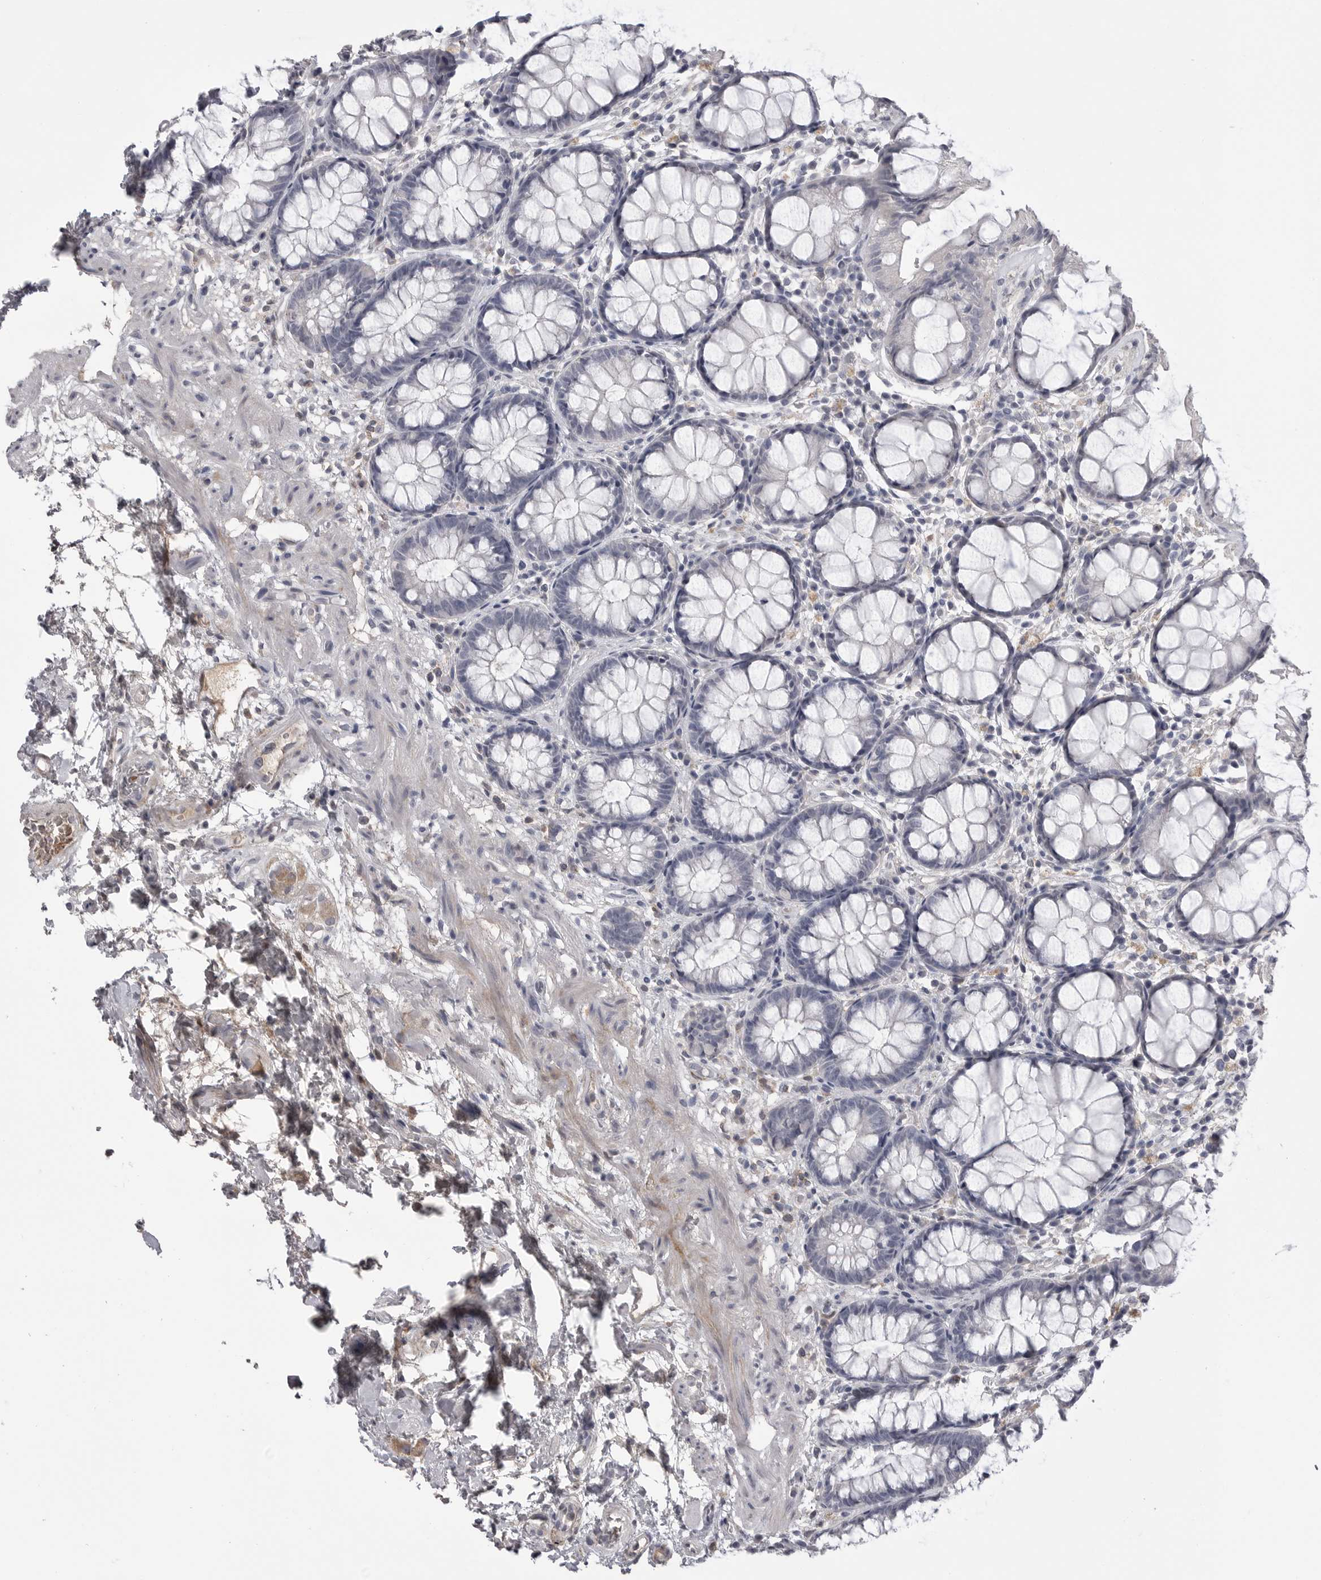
{"staining": {"intensity": "negative", "quantity": "none", "location": "none"}, "tissue": "rectum", "cell_type": "Glandular cells", "image_type": "normal", "snomed": [{"axis": "morphology", "description": "Normal tissue, NOS"}, {"axis": "topography", "description": "Rectum"}], "caption": "IHC of unremarkable rectum displays no positivity in glandular cells. Brightfield microscopy of immunohistochemistry stained with DAB (3,3'-diaminobenzidine) (brown) and hematoxylin (blue), captured at high magnification.", "gene": "SERPING1", "patient": {"sex": "male", "age": 64}}